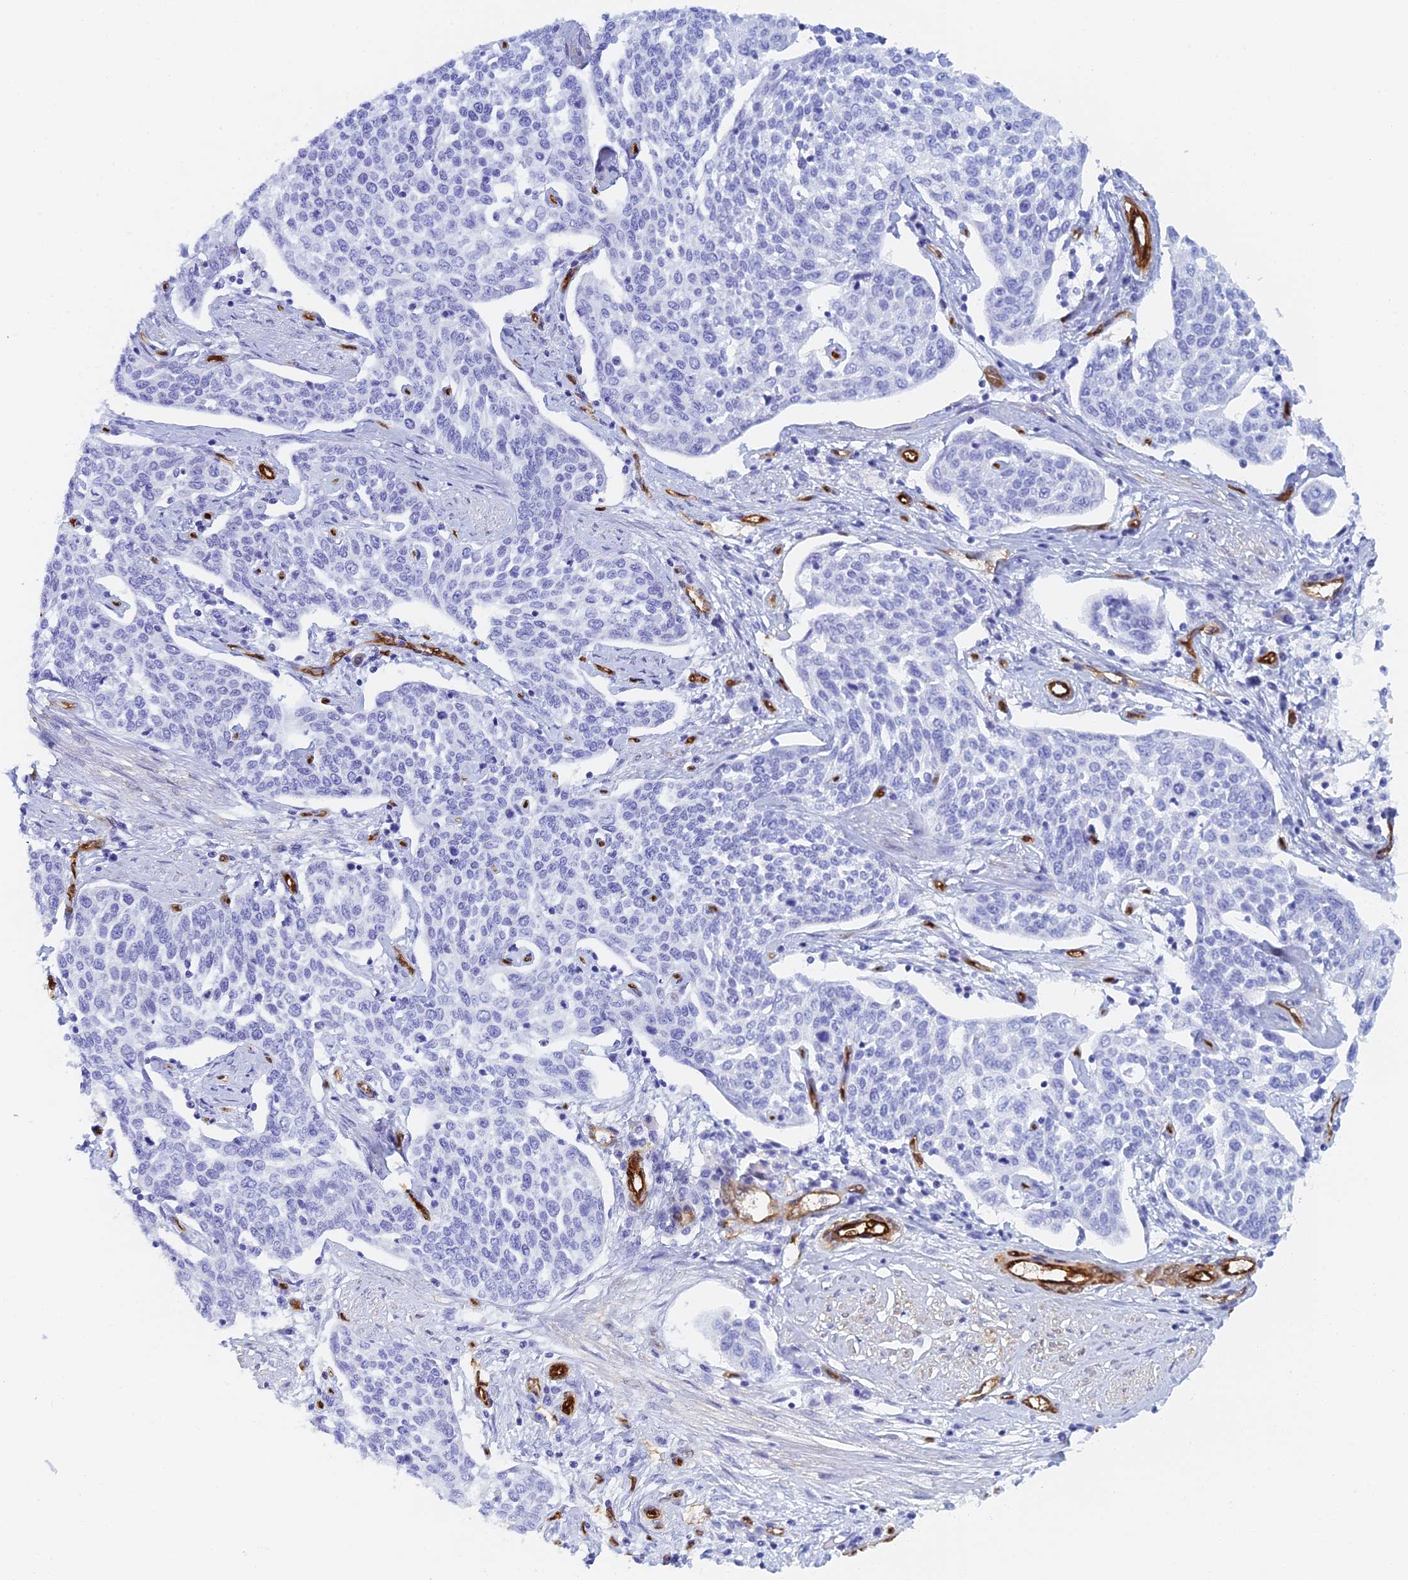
{"staining": {"intensity": "negative", "quantity": "none", "location": "none"}, "tissue": "cervical cancer", "cell_type": "Tumor cells", "image_type": "cancer", "snomed": [{"axis": "morphology", "description": "Squamous cell carcinoma, NOS"}, {"axis": "topography", "description": "Cervix"}], "caption": "This is an IHC photomicrograph of cervical squamous cell carcinoma. There is no staining in tumor cells.", "gene": "CRIP2", "patient": {"sex": "female", "age": 34}}